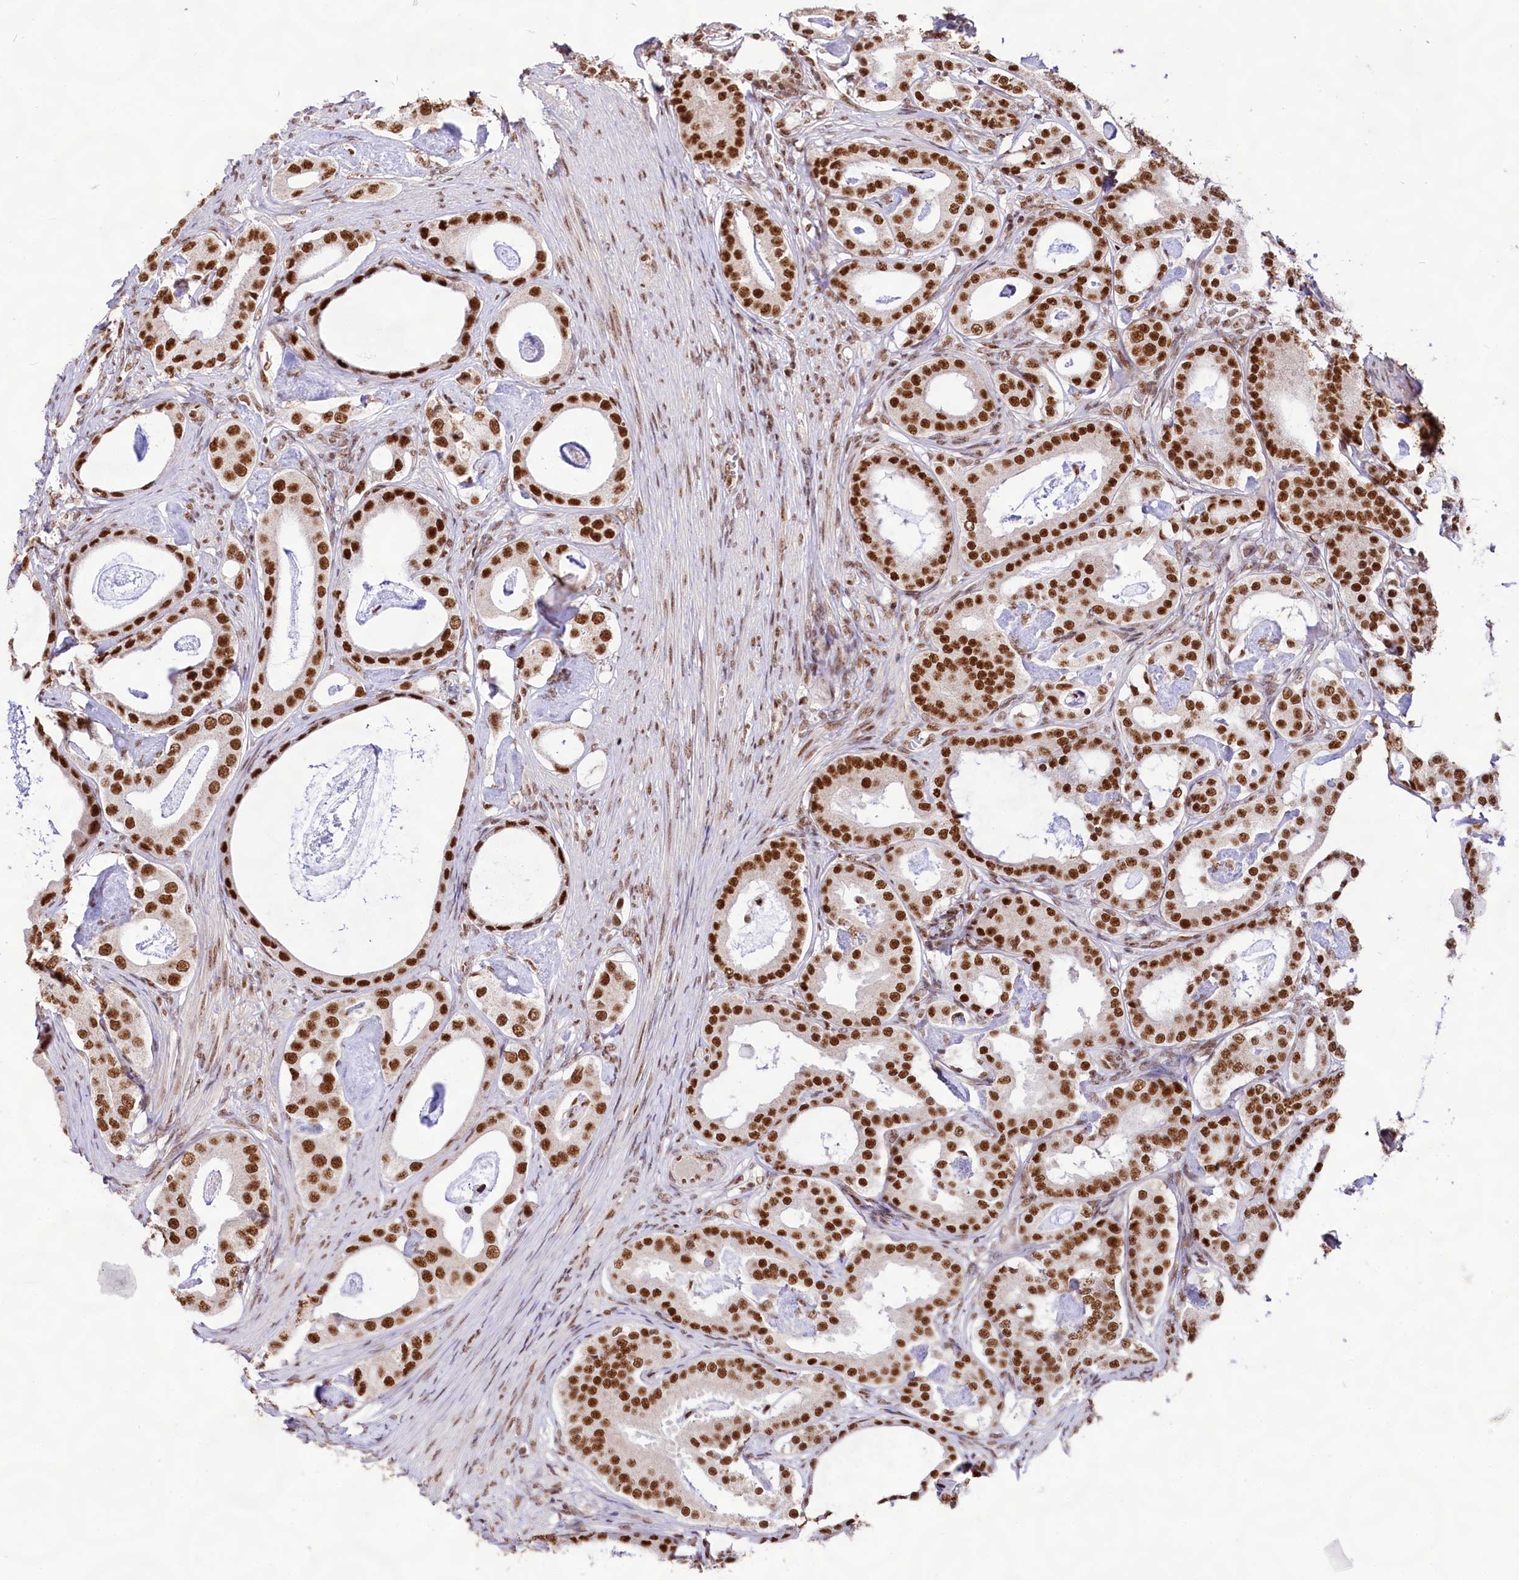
{"staining": {"intensity": "strong", "quantity": ">75%", "location": "nuclear"}, "tissue": "prostate cancer", "cell_type": "Tumor cells", "image_type": "cancer", "snomed": [{"axis": "morphology", "description": "Adenocarcinoma, Low grade"}, {"axis": "topography", "description": "Prostate"}], "caption": "Prostate adenocarcinoma (low-grade) stained with DAB (3,3'-diaminobenzidine) immunohistochemistry reveals high levels of strong nuclear positivity in approximately >75% of tumor cells.", "gene": "HIRA", "patient": {"sex": "male", "age": 71}}